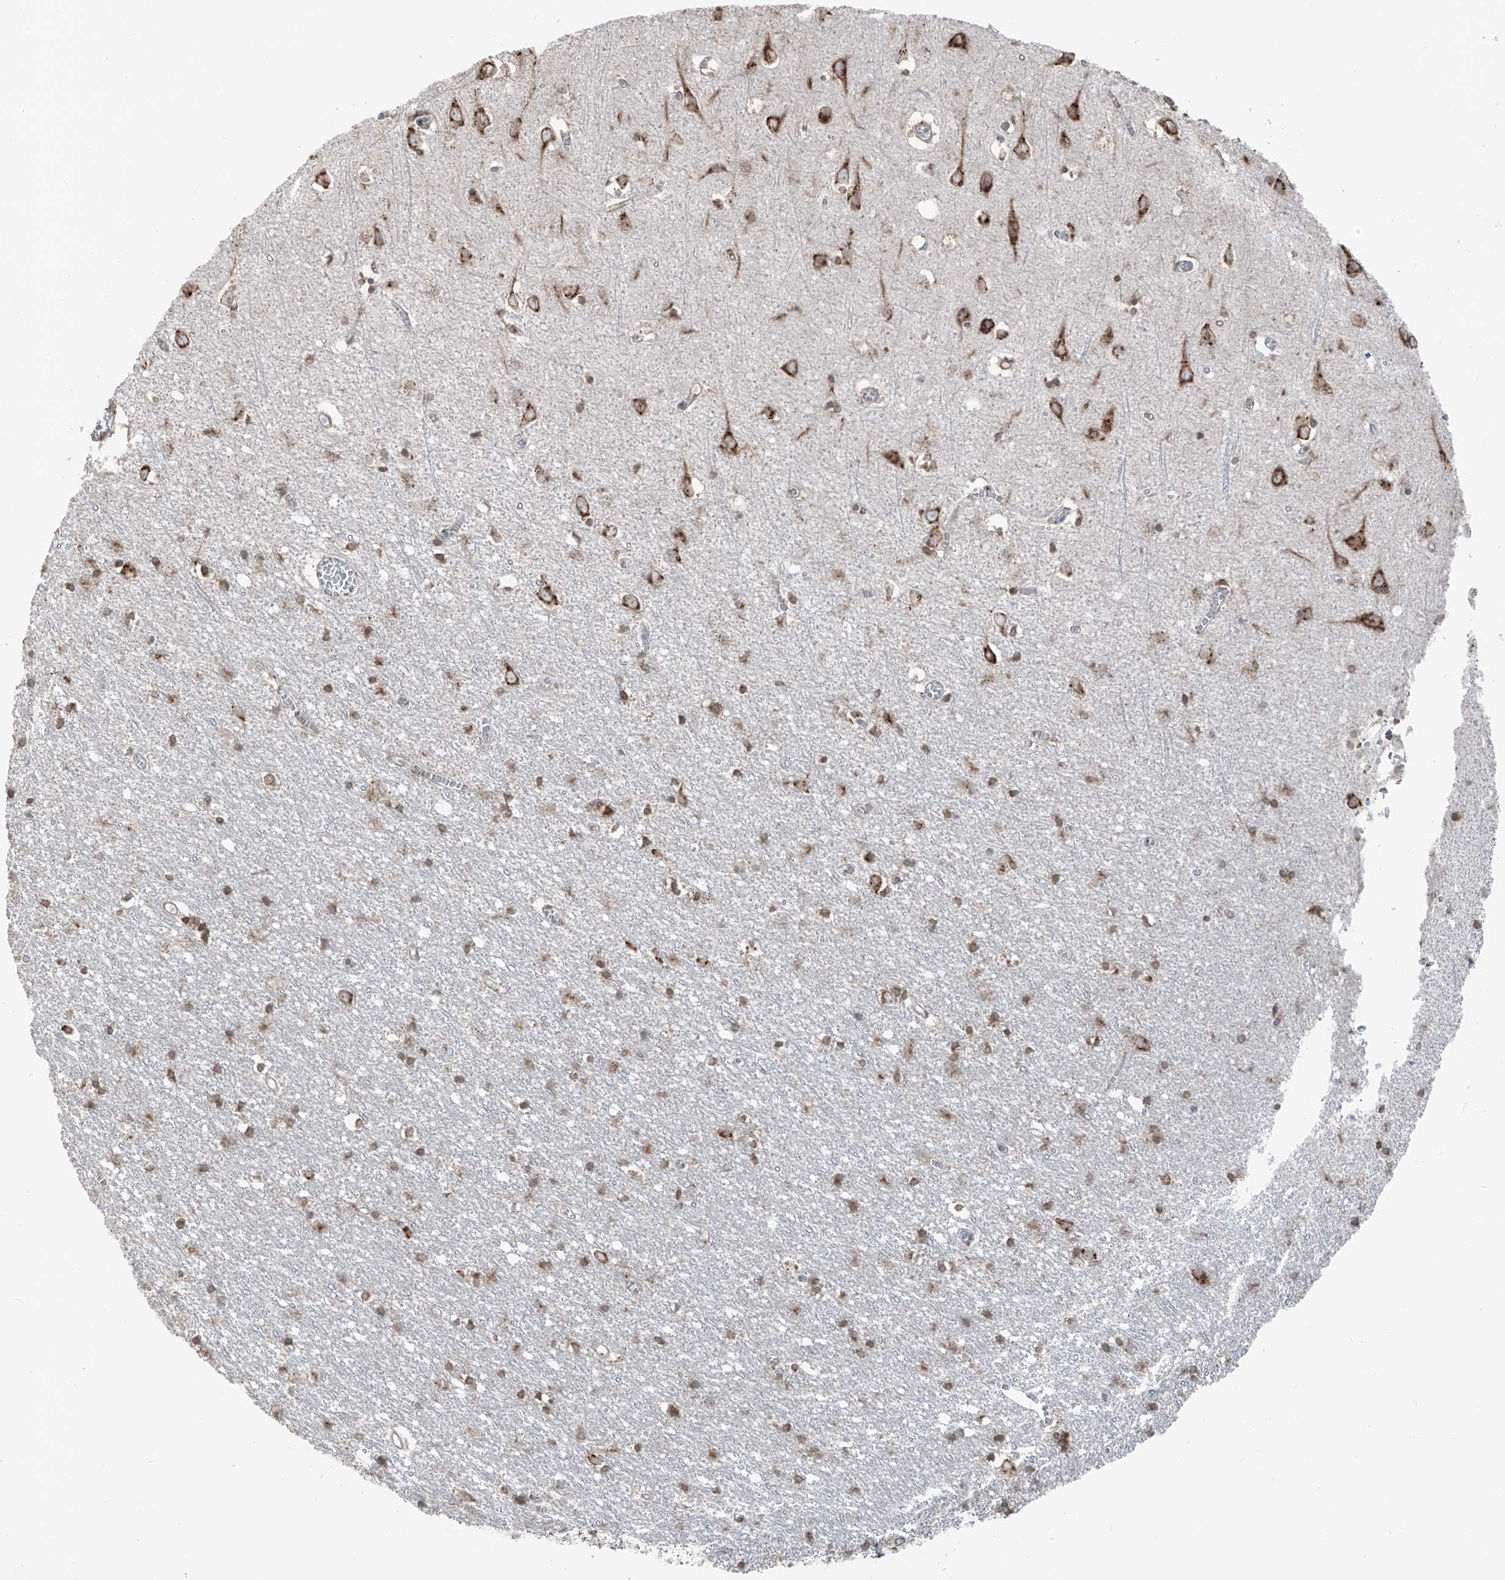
{"staining": {"intensity": "negative", "quantity": "none", "location": "none"}, "tissue": "cerebral cortex", "cell_type": "Endothelial cells", "image_type": "normal", "snomed": [{"axis": "morphology", "description": "Normal tissue, NOS"}, {"axis": "topography", "description": "Cerebral cortex"}], "caption": "Immunohistochemistry (IHC) of unremarkable cerebral cortex demonstrates no staining in endothelial cells. Nuclei are stained in blue.", "gene": "ERLEC1", "patient": {"sex": "female", "age": 64}}